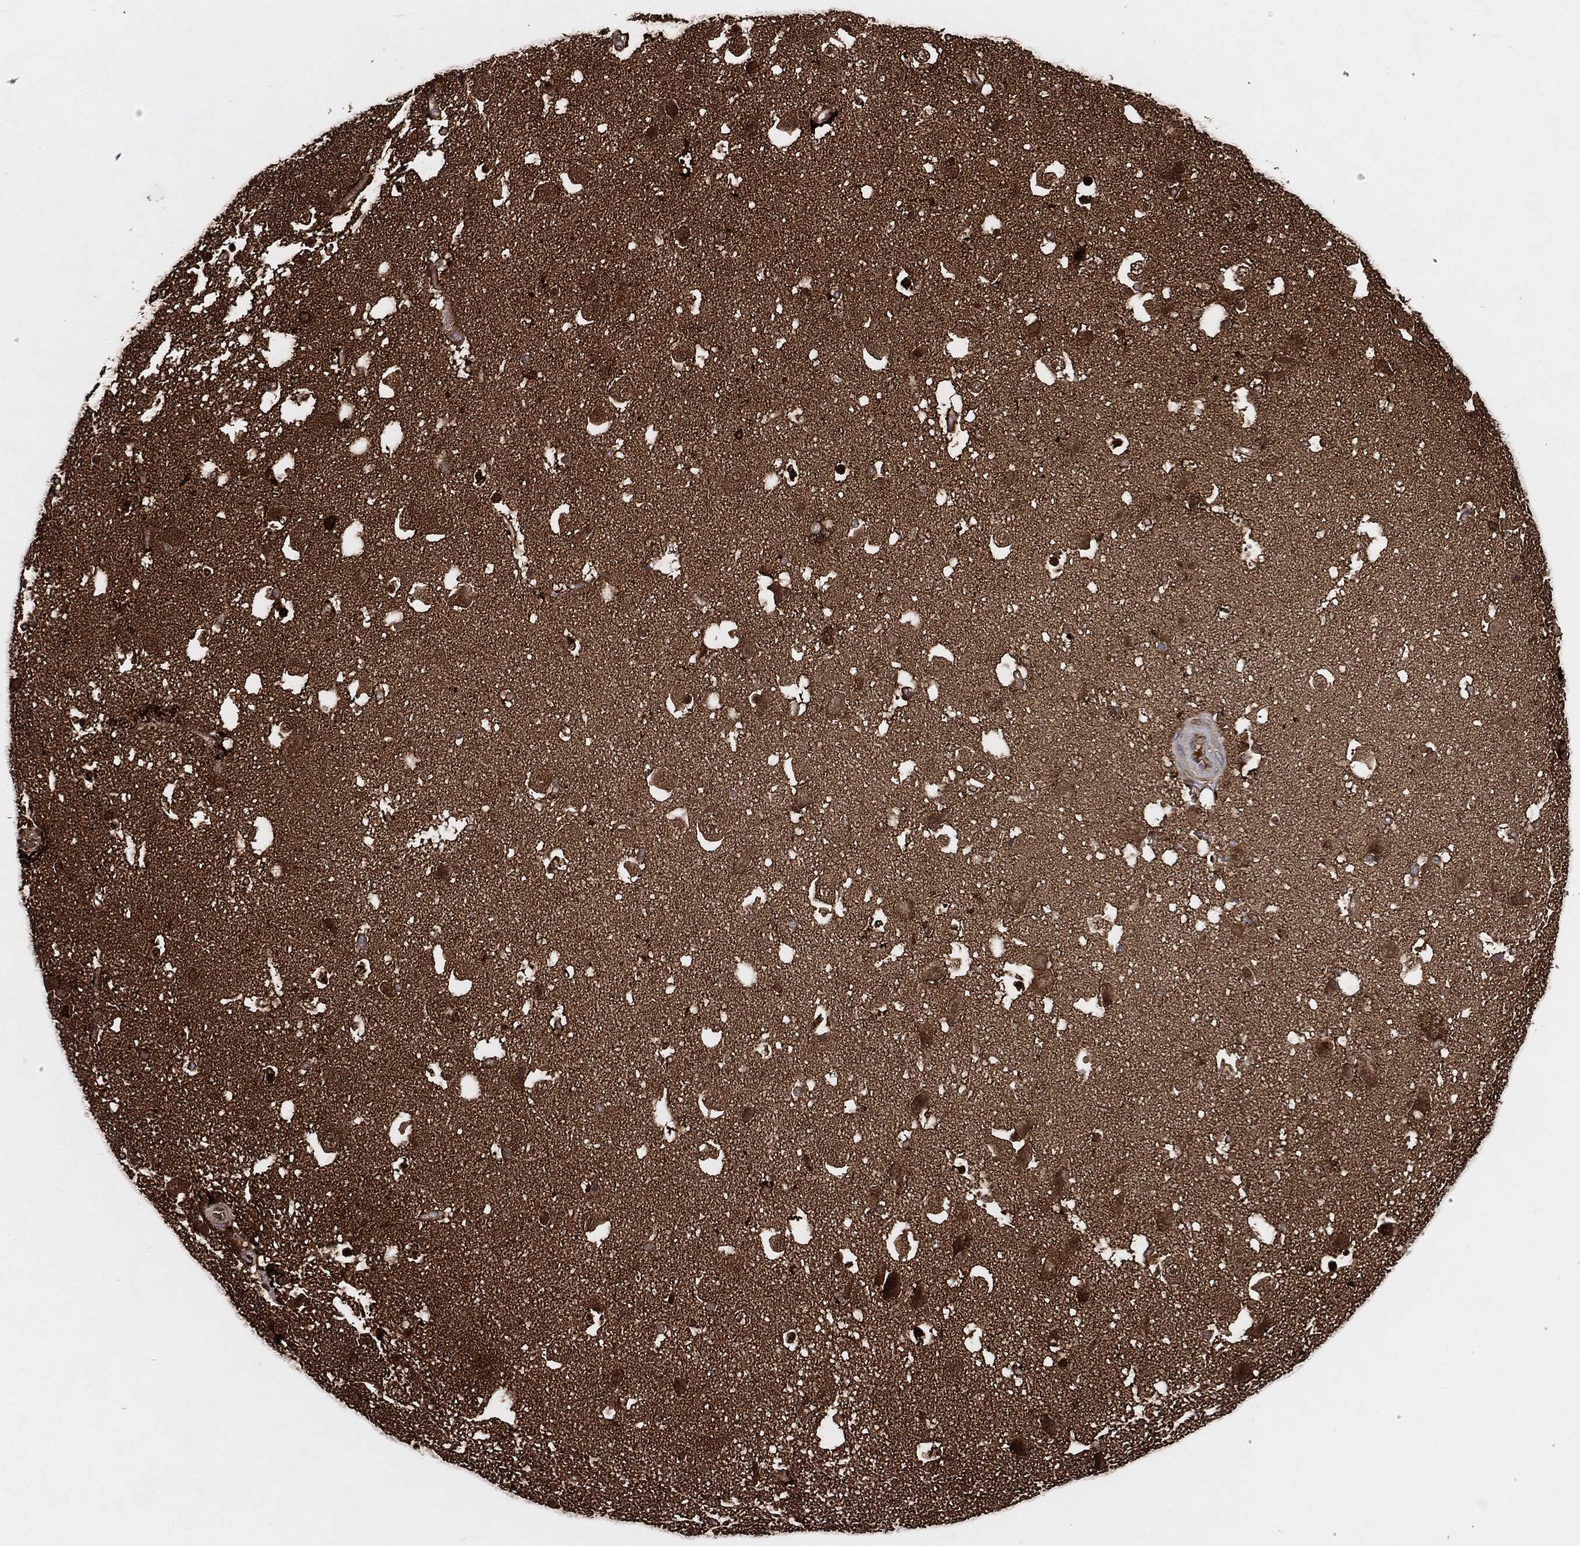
{"staining": {"intensity": "moderate", "quantity": ">75%", "location": "cytoplasmic/membranous,nuclear"}, "tissue": "hippocampus", "cell_type": "Glial cells", "image_type": "normal", "snomed": [{"axis": "morphology", "description": "Normal tissue, NOS"}, {"axis": "topography", "description": "Hippocampus"}], "caption": "The immunohistochemical stain shows moderate cytoplasmic/membranous,nuclear staining in glial cells of normal hippocampus.", "gene": "BCAR1", "patient": {"sex": "male", "age": 51}}